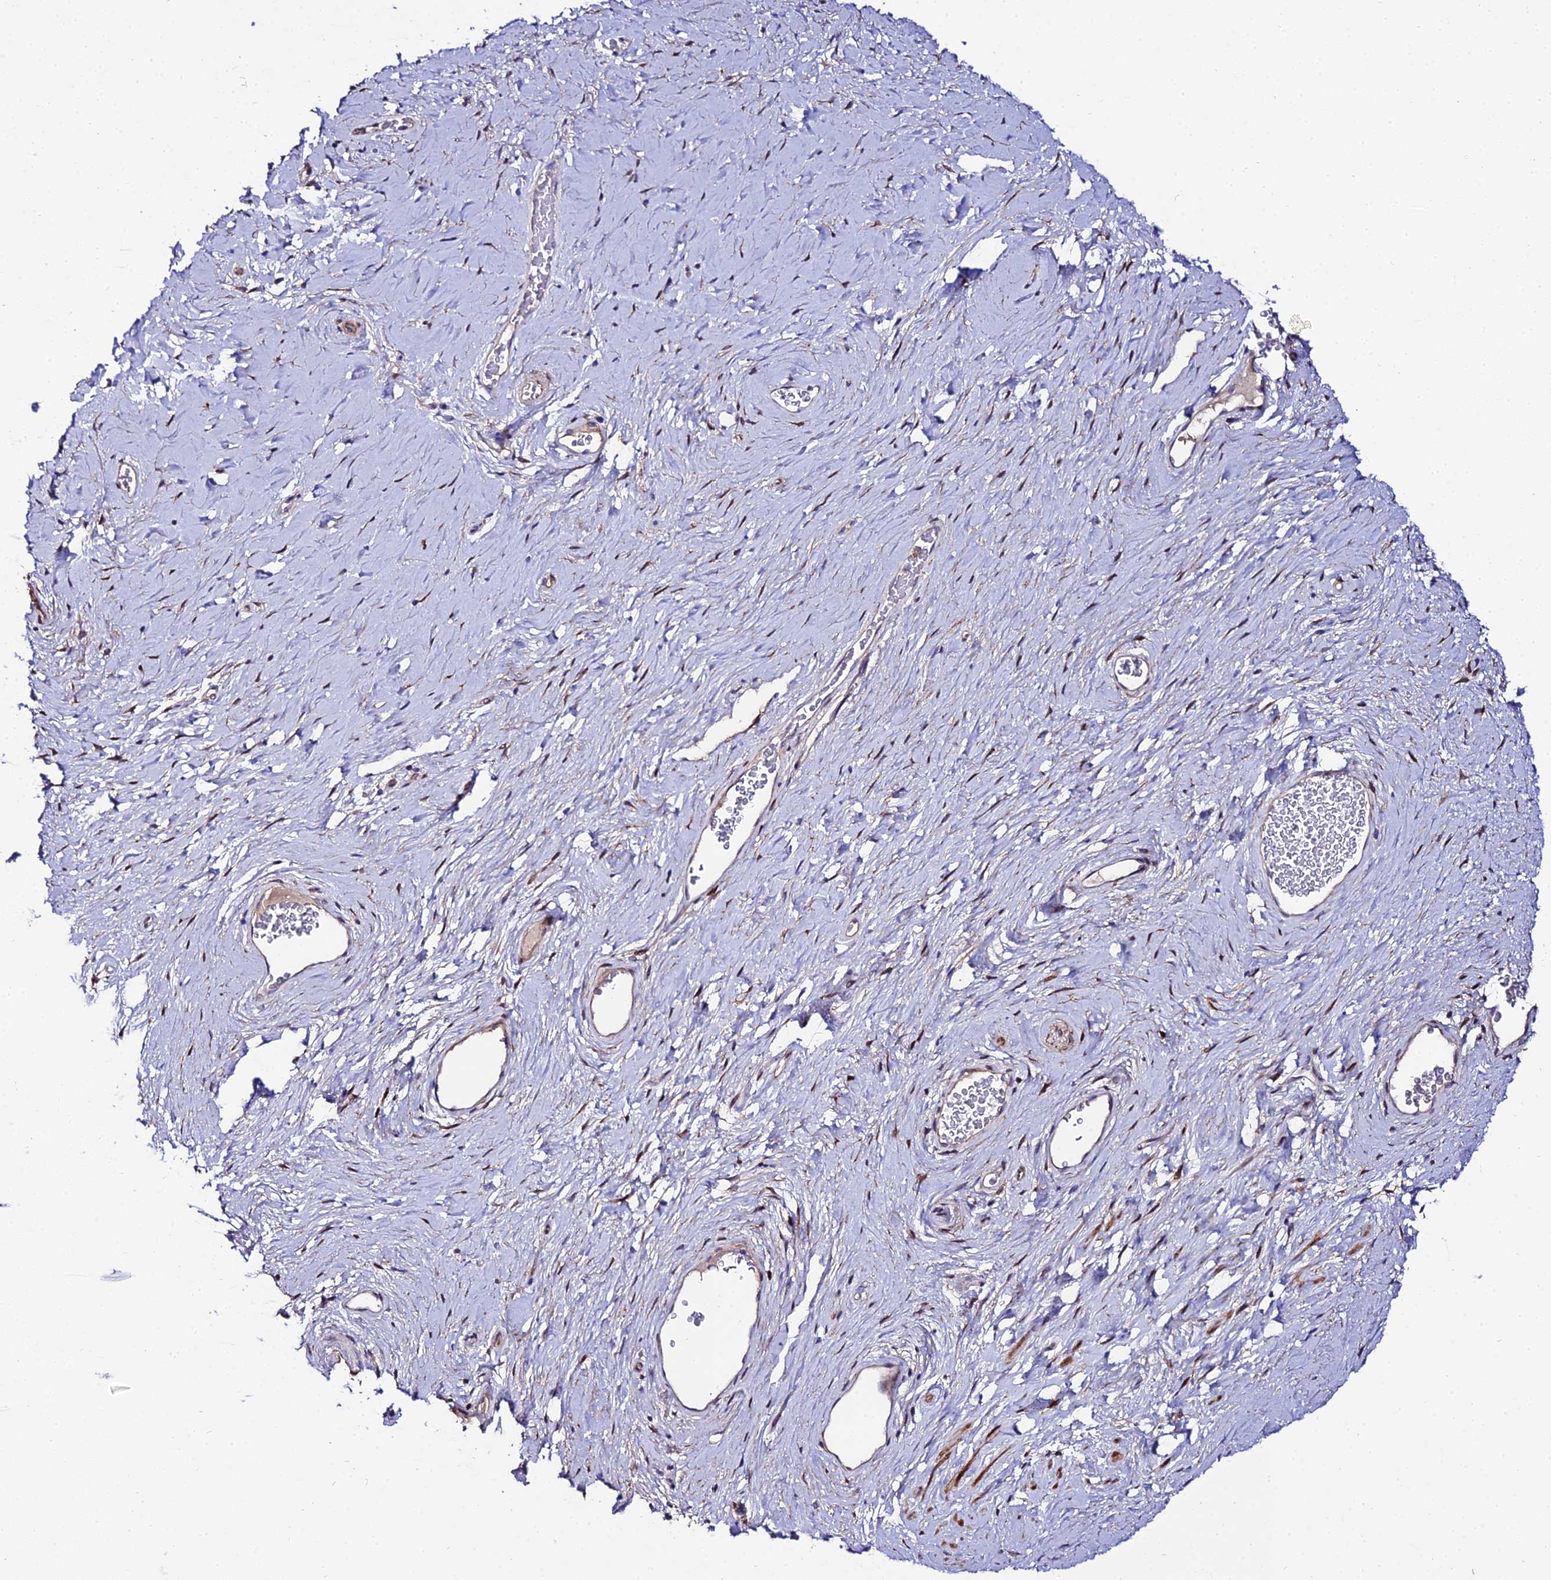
{"staining": {"intensity": "negative", "quantity": "none", "location": "none"}, "tissue": "adipose tissue", "cell_type": "Adipocytes", "image_type": "normal", "snomed": [{"axis": "morphology", "description": "Normal tissue, NOS"}, {"axis": "morphology", "description": "Adenocarcinoma, NOS"}, {"axis": "topography", "description": "Rectum"}, {"axis": "topography", "description": "Vagina"}, {"axis": "topography", "description": "Peripheral nerve tissue"}], "caption": "High power microscopy image of an immunohistochemistry (IHC) micrograph of unremarkable adipose tissue, revealing no significant expression in adipocytes.", "gene": "DDX19A", "patient": {"sex": "female", "age": 71}}